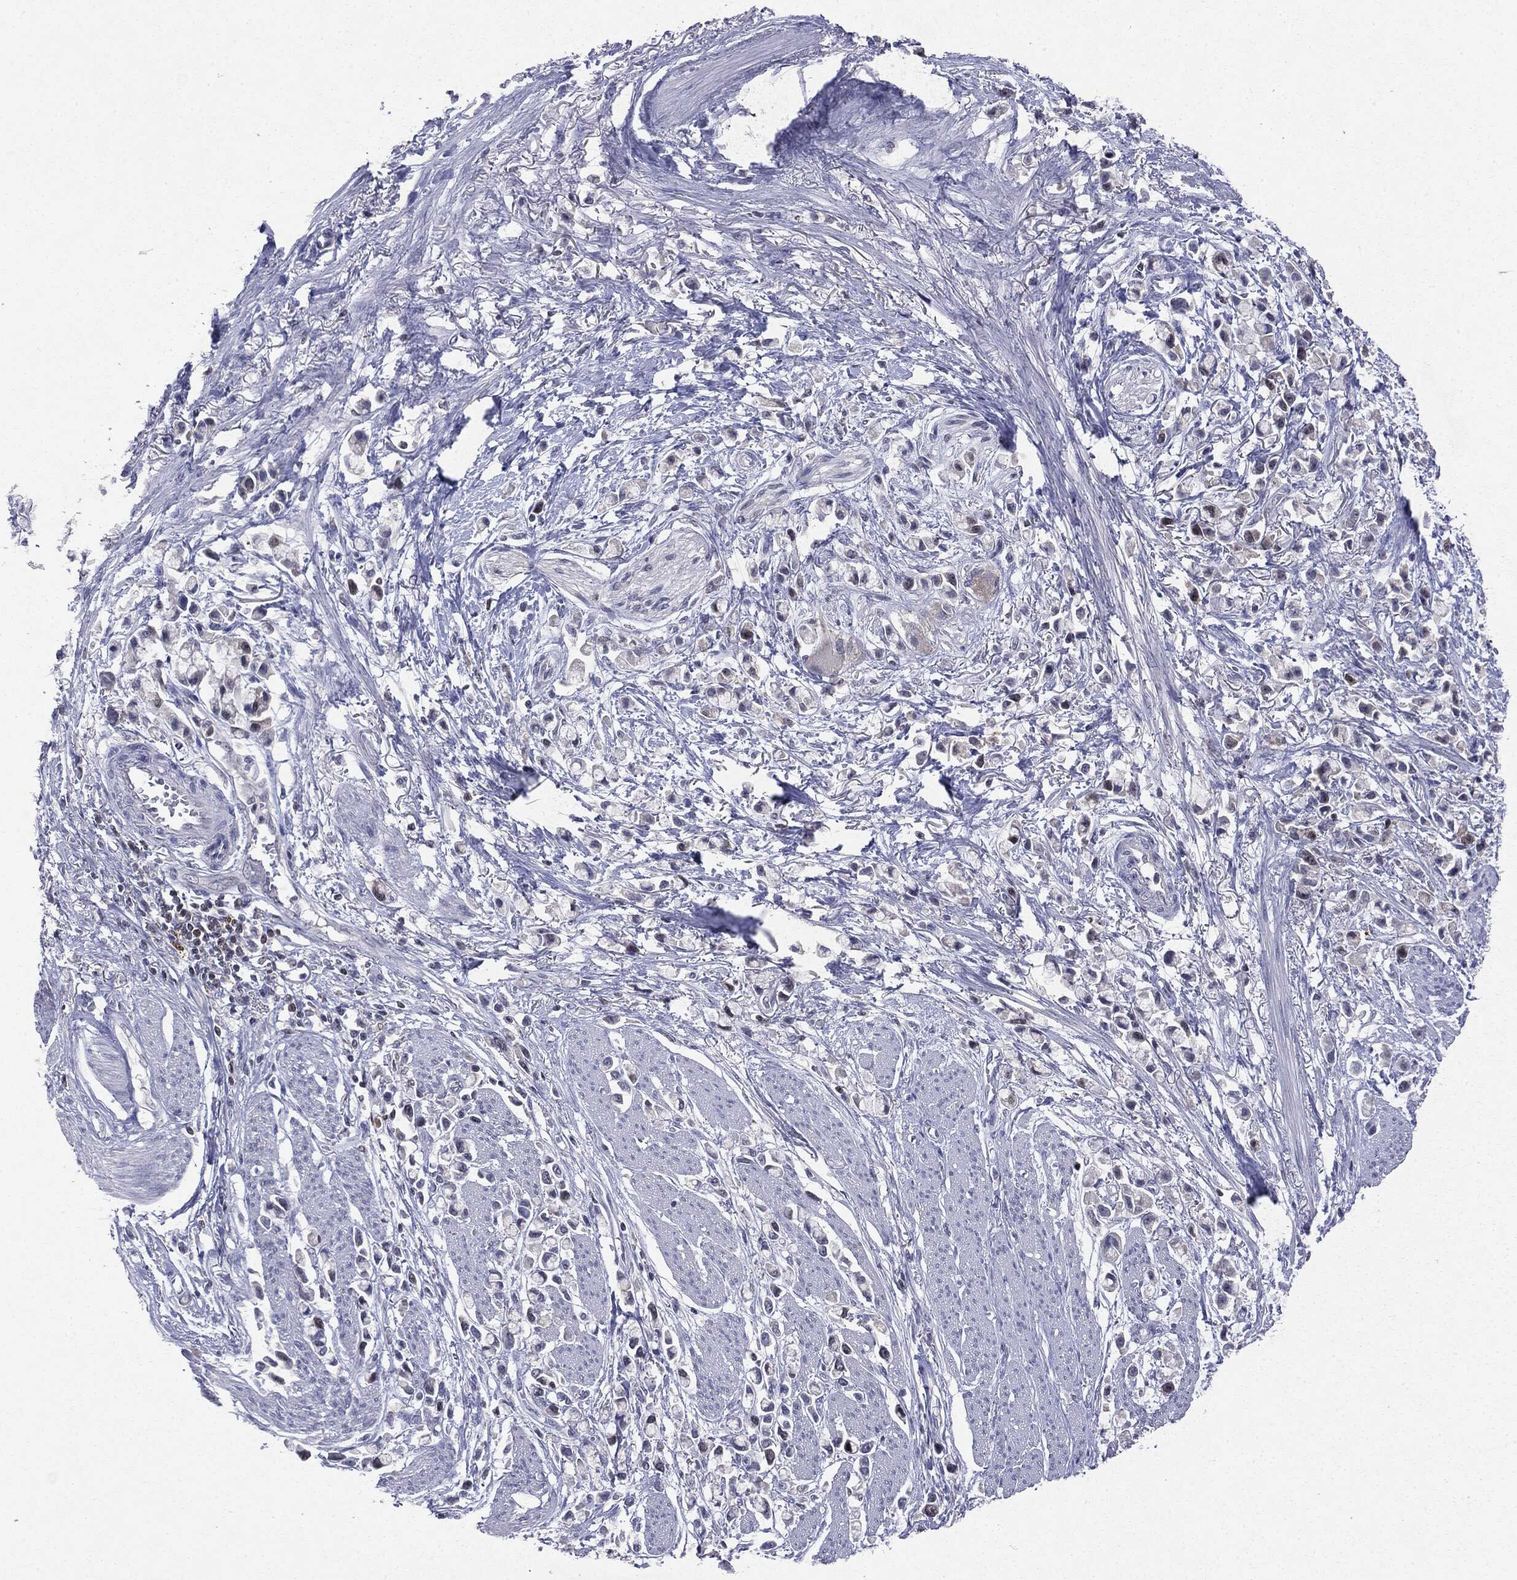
{"staining": {"intensity": "negative", "quantity": "none", "location": "none"}, "tissue": "stomach cancer", "cell_type": "Tumor cells", "image_type": "cancer", "snomed": [{"axis": "morphology", "description": "Adenocarcinoma, NOS"}, {"axis": "topography", "description": "Stomach"}], "caption": "Immunohistochemistry (IHC) of human stomach cancer displays no staining in tumor cells. (DAB (3,3'-diaminobenzidine) immunohistochemistry with hematoxylin counter stain).", "gene": "KIF2C", "patient": {"sex": "female", "age": 81}}